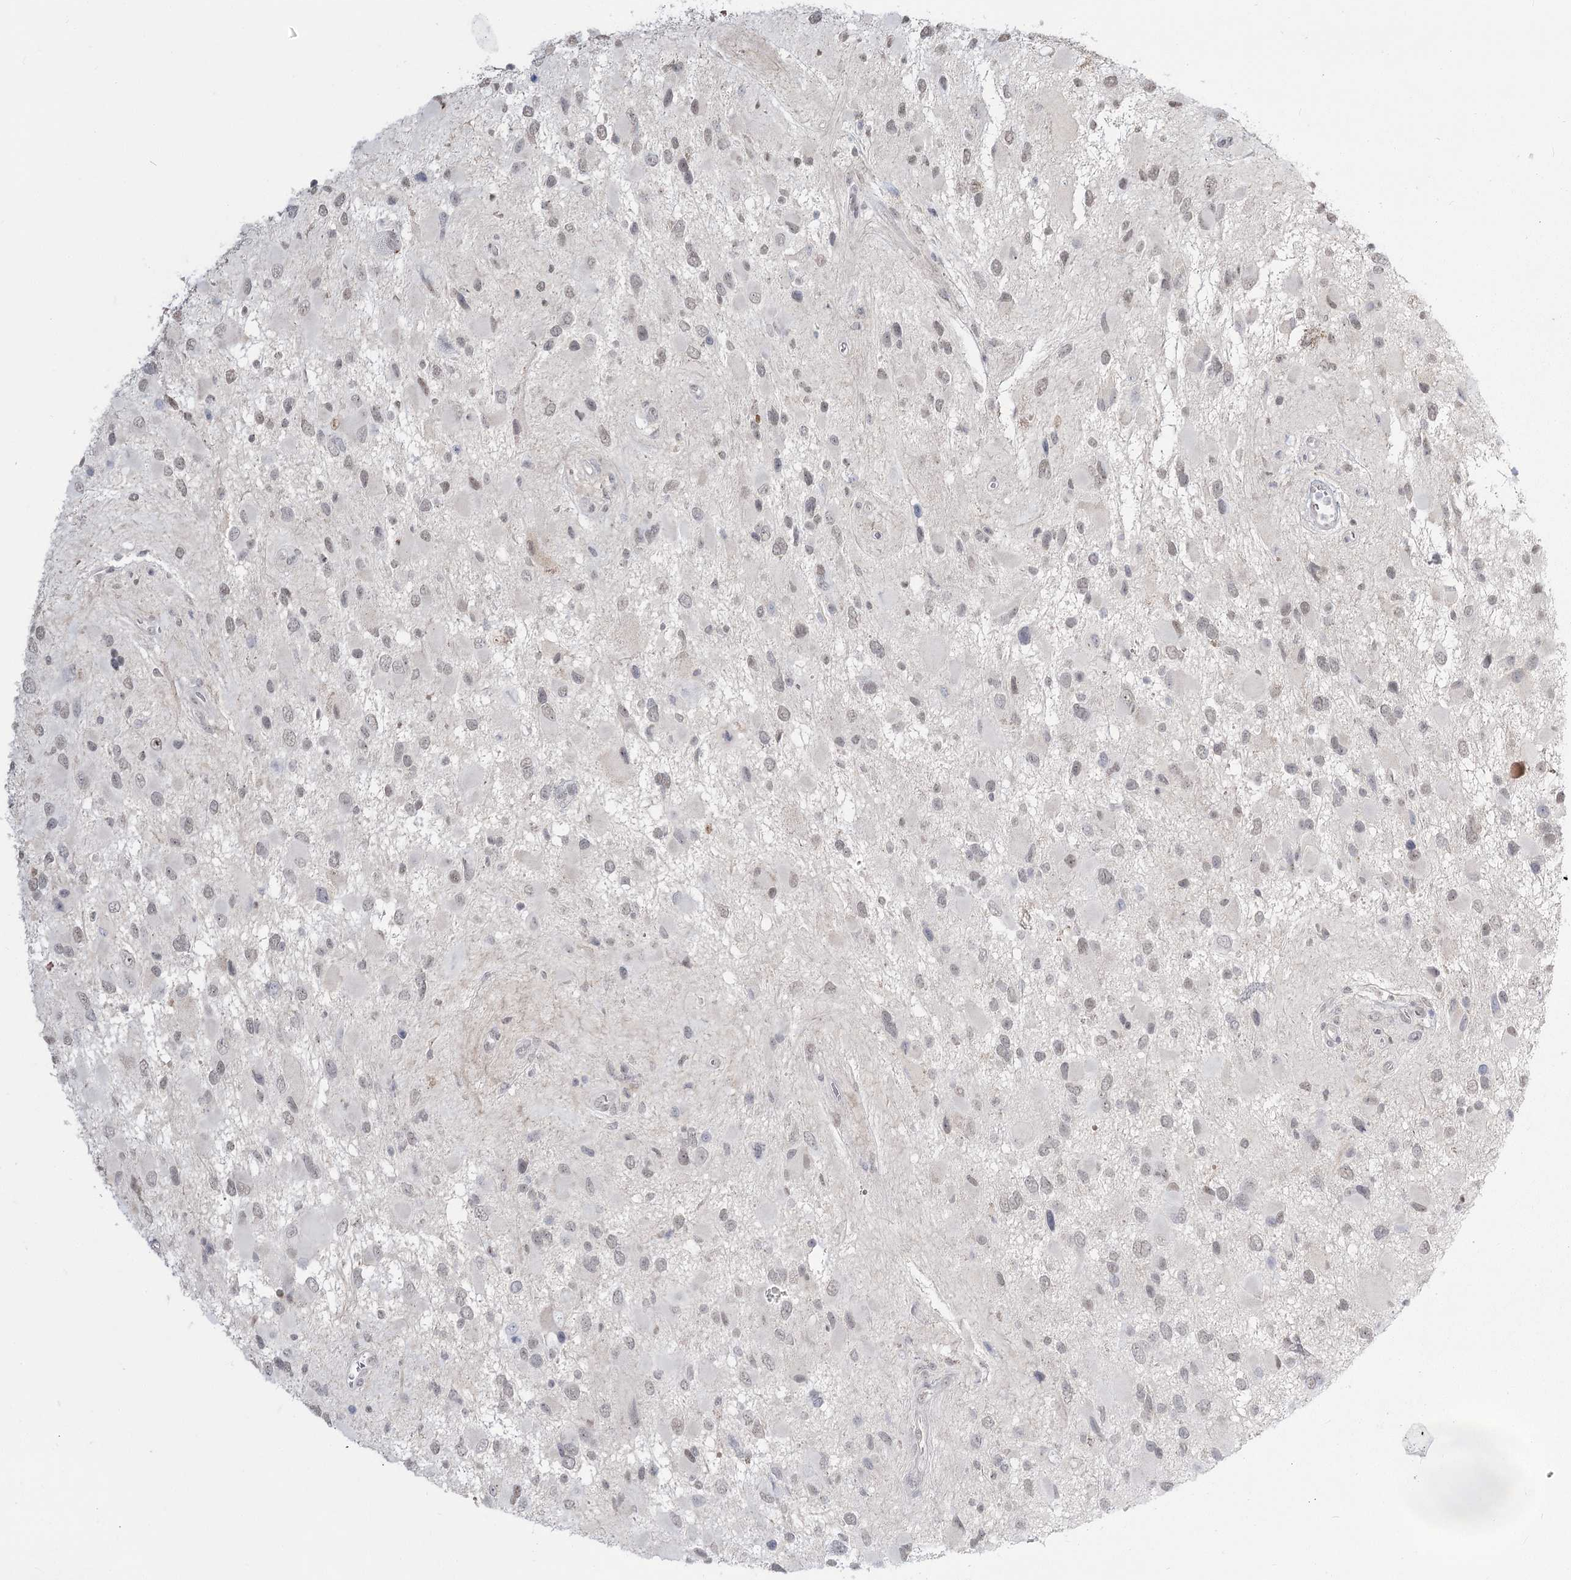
{"staining": {"intensity": "weak", "quantity": "<25%", "location": "nuclear"}, "tissue": "glioma", "cell_type": "Tumor cells", "image_type": "cancer", "snomed": [{"axis": "morphology", "description": "Glioma, malignant, High grade"}, {"axis": "topography", "description": "Brain"}], "caption": "Immunohistochemistry (IHC) histopathology image of neoplastic tissue: human malignant high-grade glioma stained with DAB demonstrates no significant protein expression in tumor cells.", "gene": "LY6G5C", "patient": {"sex": "male", "age": 53}}